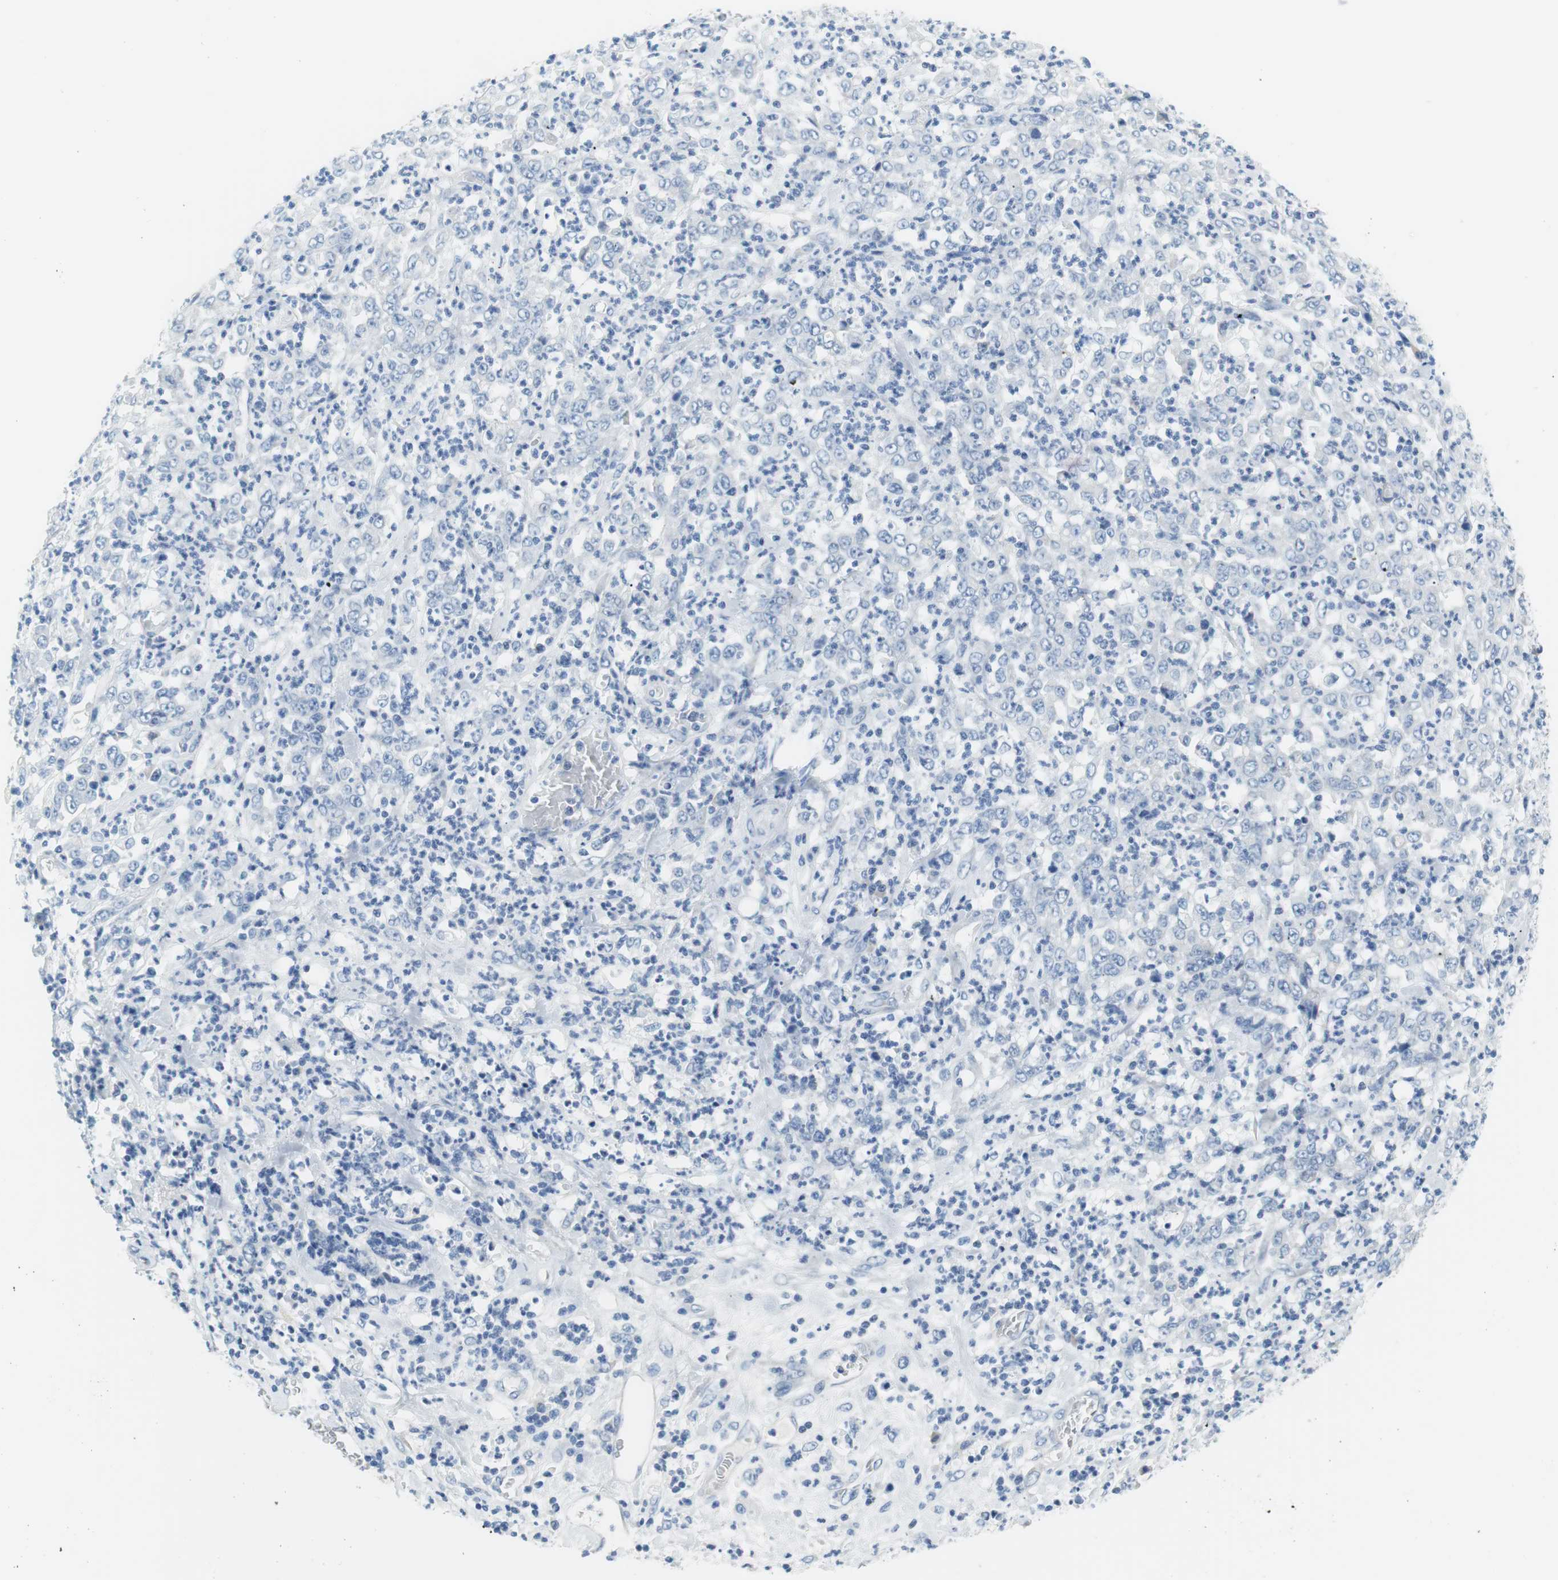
{"staining": {"intensity": "negative", "quantity": "none", "location": "none"}, "tissue": "stomach cancer", "cell_type": "Tumor cells", "image_type": "cancer", "snomed": [{"axis": "morphology", "description": "Adenocarcinoma, NOS"}, {"axis": "topography", "description": "Stomach, lower"}], "caption": "Stomach cancer was stained to show a protein in brown. There is no significant staining in tumor cells. (Stains: DAB immunohistochemistry with hematoxylin counter stain, Microscopy: brightfield microscopy at high magnification).", "gene": "MYH1", "patient": {"sex": "female", "age": 71}}